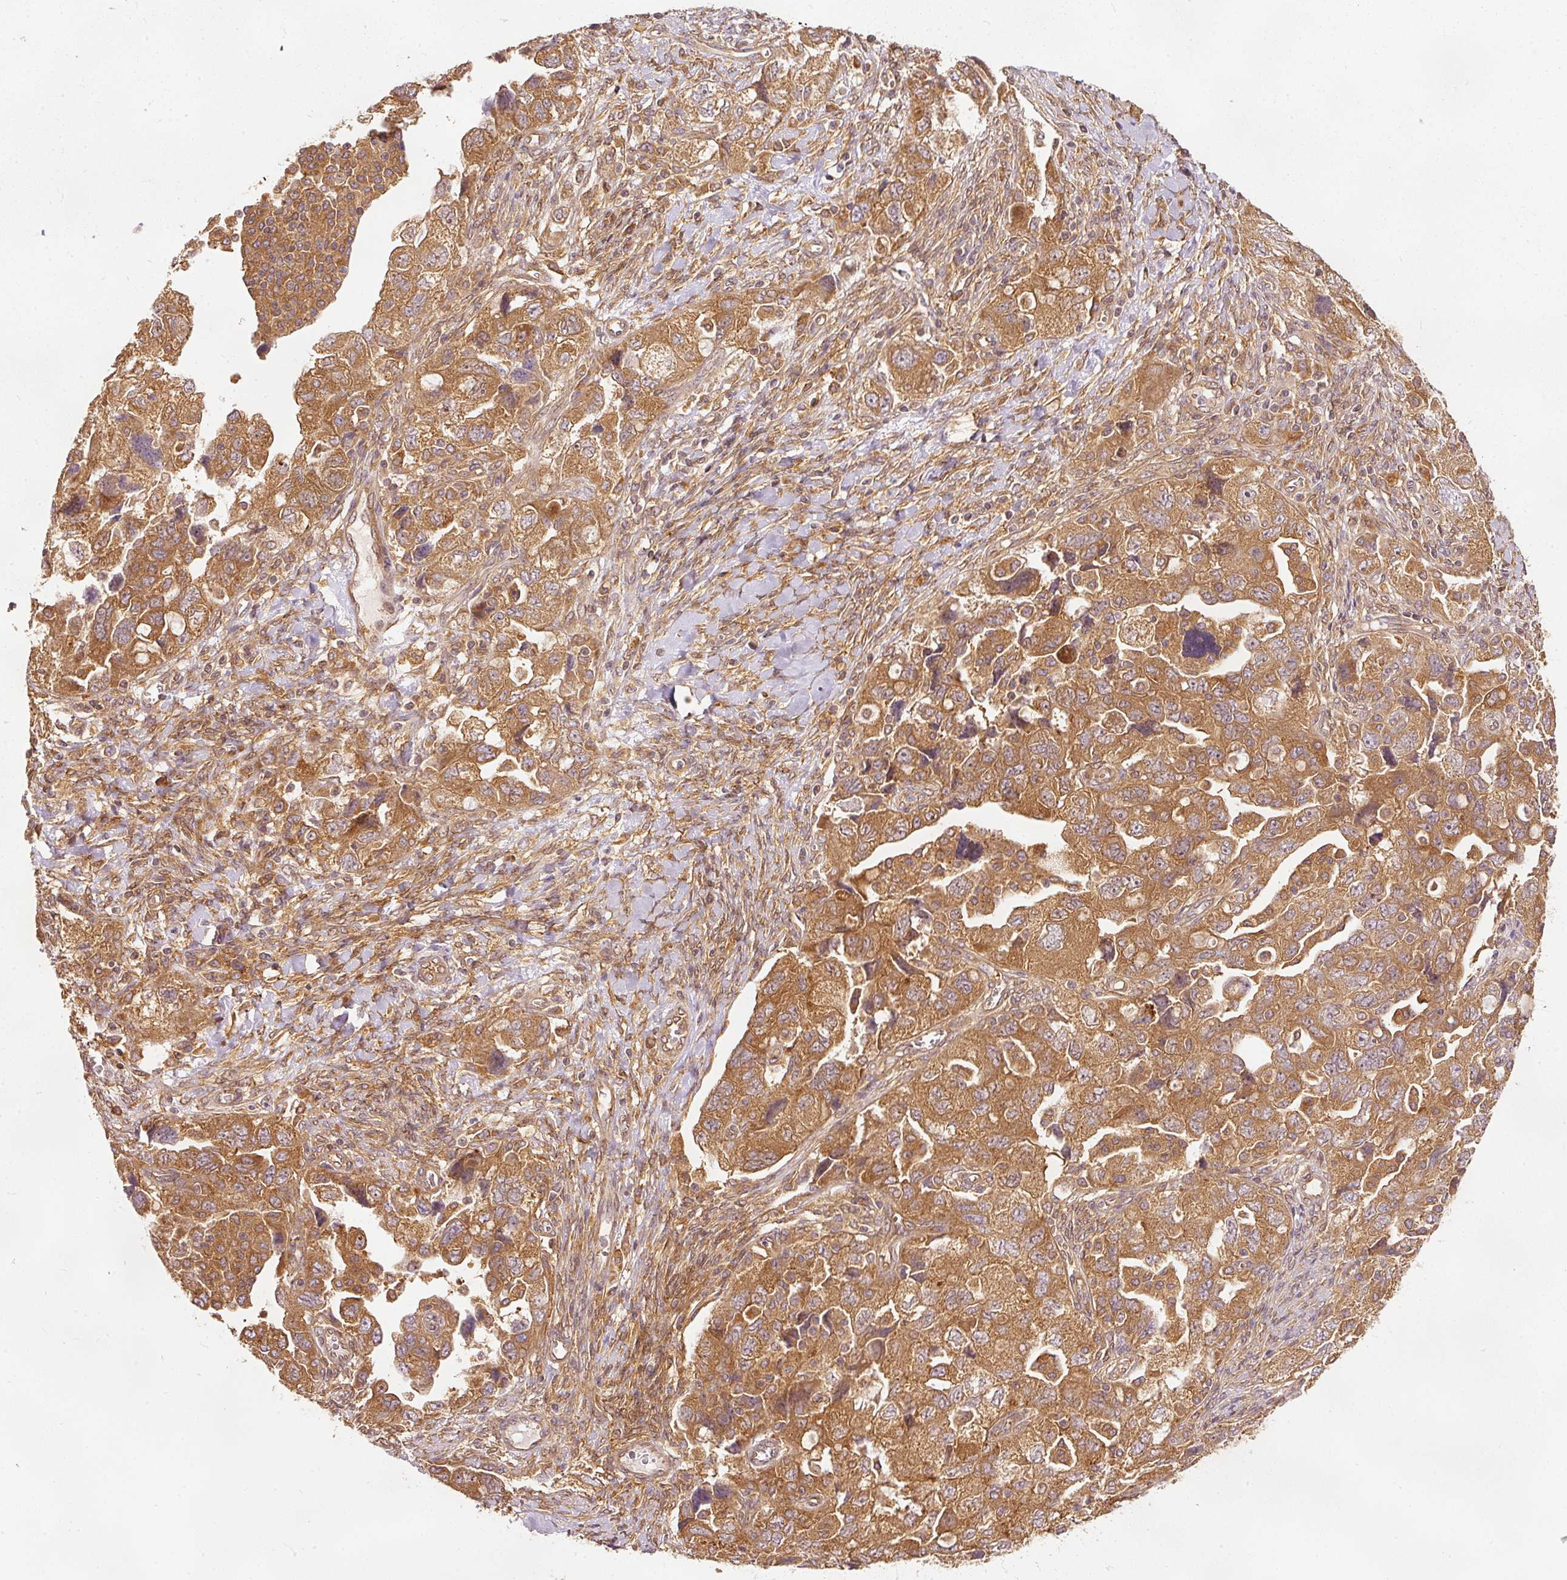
{"staining": {"intensity": "moderate", "quantity": ">75%", "location": "cytoplasmic/membranous"}, "tissue": "ovarian cancer", "cell_type": "Tumor cells", "image_type": "cancer", "snomed": [{"axis": "morphology", "description": "Carcinoma, NOS"}, {"axis": "morphology", "description": "Cystadenocarcinoma, serous, NOS"}, {"axis": "topography", "description": "Ovary"}], "caption": "There is medium levels of moderate cytoplasmic/membranous staining in tumor cells of ovarian cancer (serous cystadenocarcinoma), as demonstrated by immunohistochemical staining (brown color).", "gene": "EIF3B", "patient": {"sex": "female", "age": 69}}